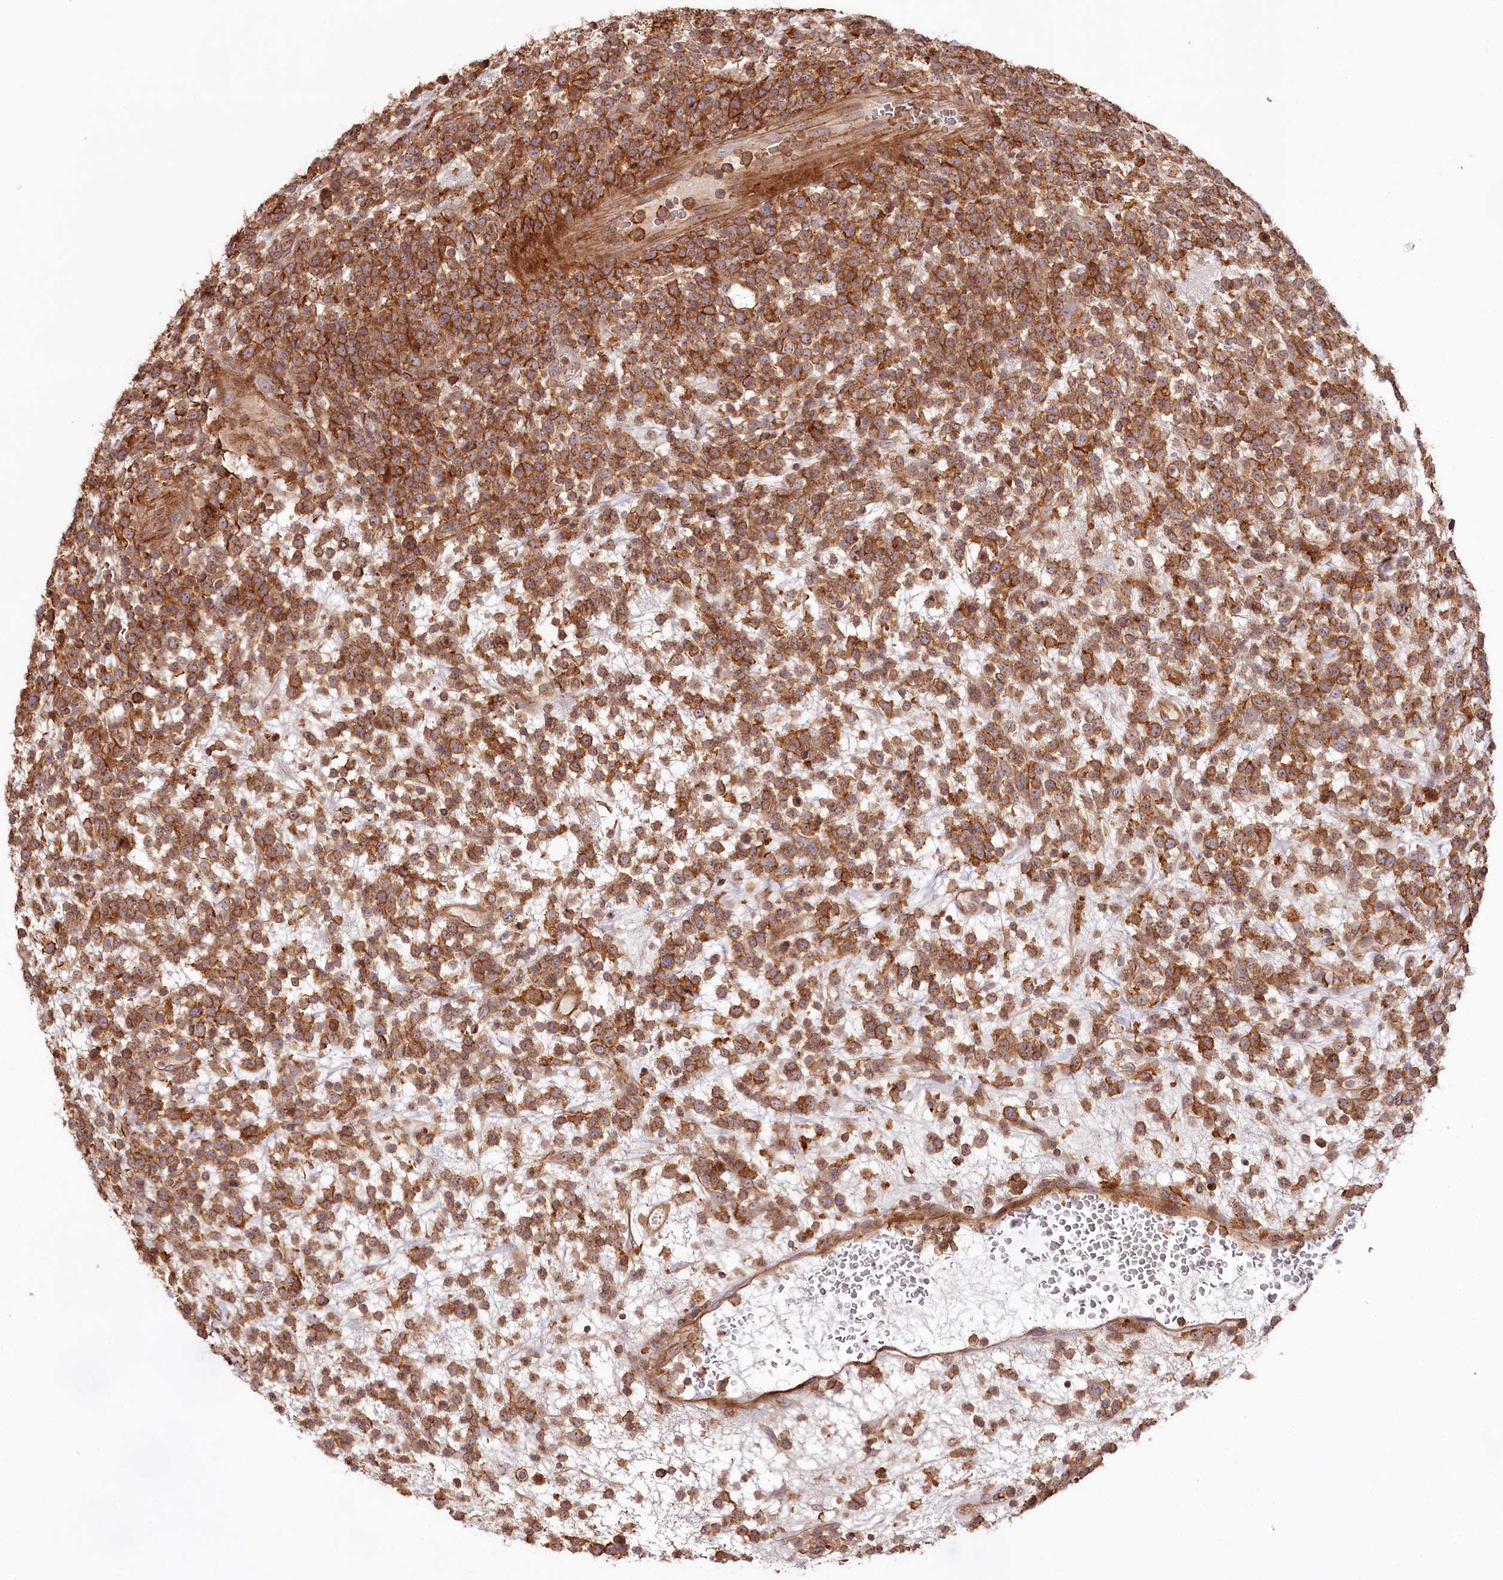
{"staining": {"intensity": "strong", "quantity": ">75%", "location": "cytoplasmic/membranous"}, "tissue": "lymphoma", "cell_type": "Tumor cells", "image_type": "cancer", "snomed": [{"axis": "morphology", "description": "Malignant lymphoma, non-Hodgkin's type, High grade"}, {"axis": "topography", "description": "Colon"}], "caption": "The micrograph displays a brown stain indicating the presence of a protein in the cytoplasmic/membranous of tumor cells in lymphoma.", "gene": "KIF14", "patient": {"sex": "female", "age": 53}}